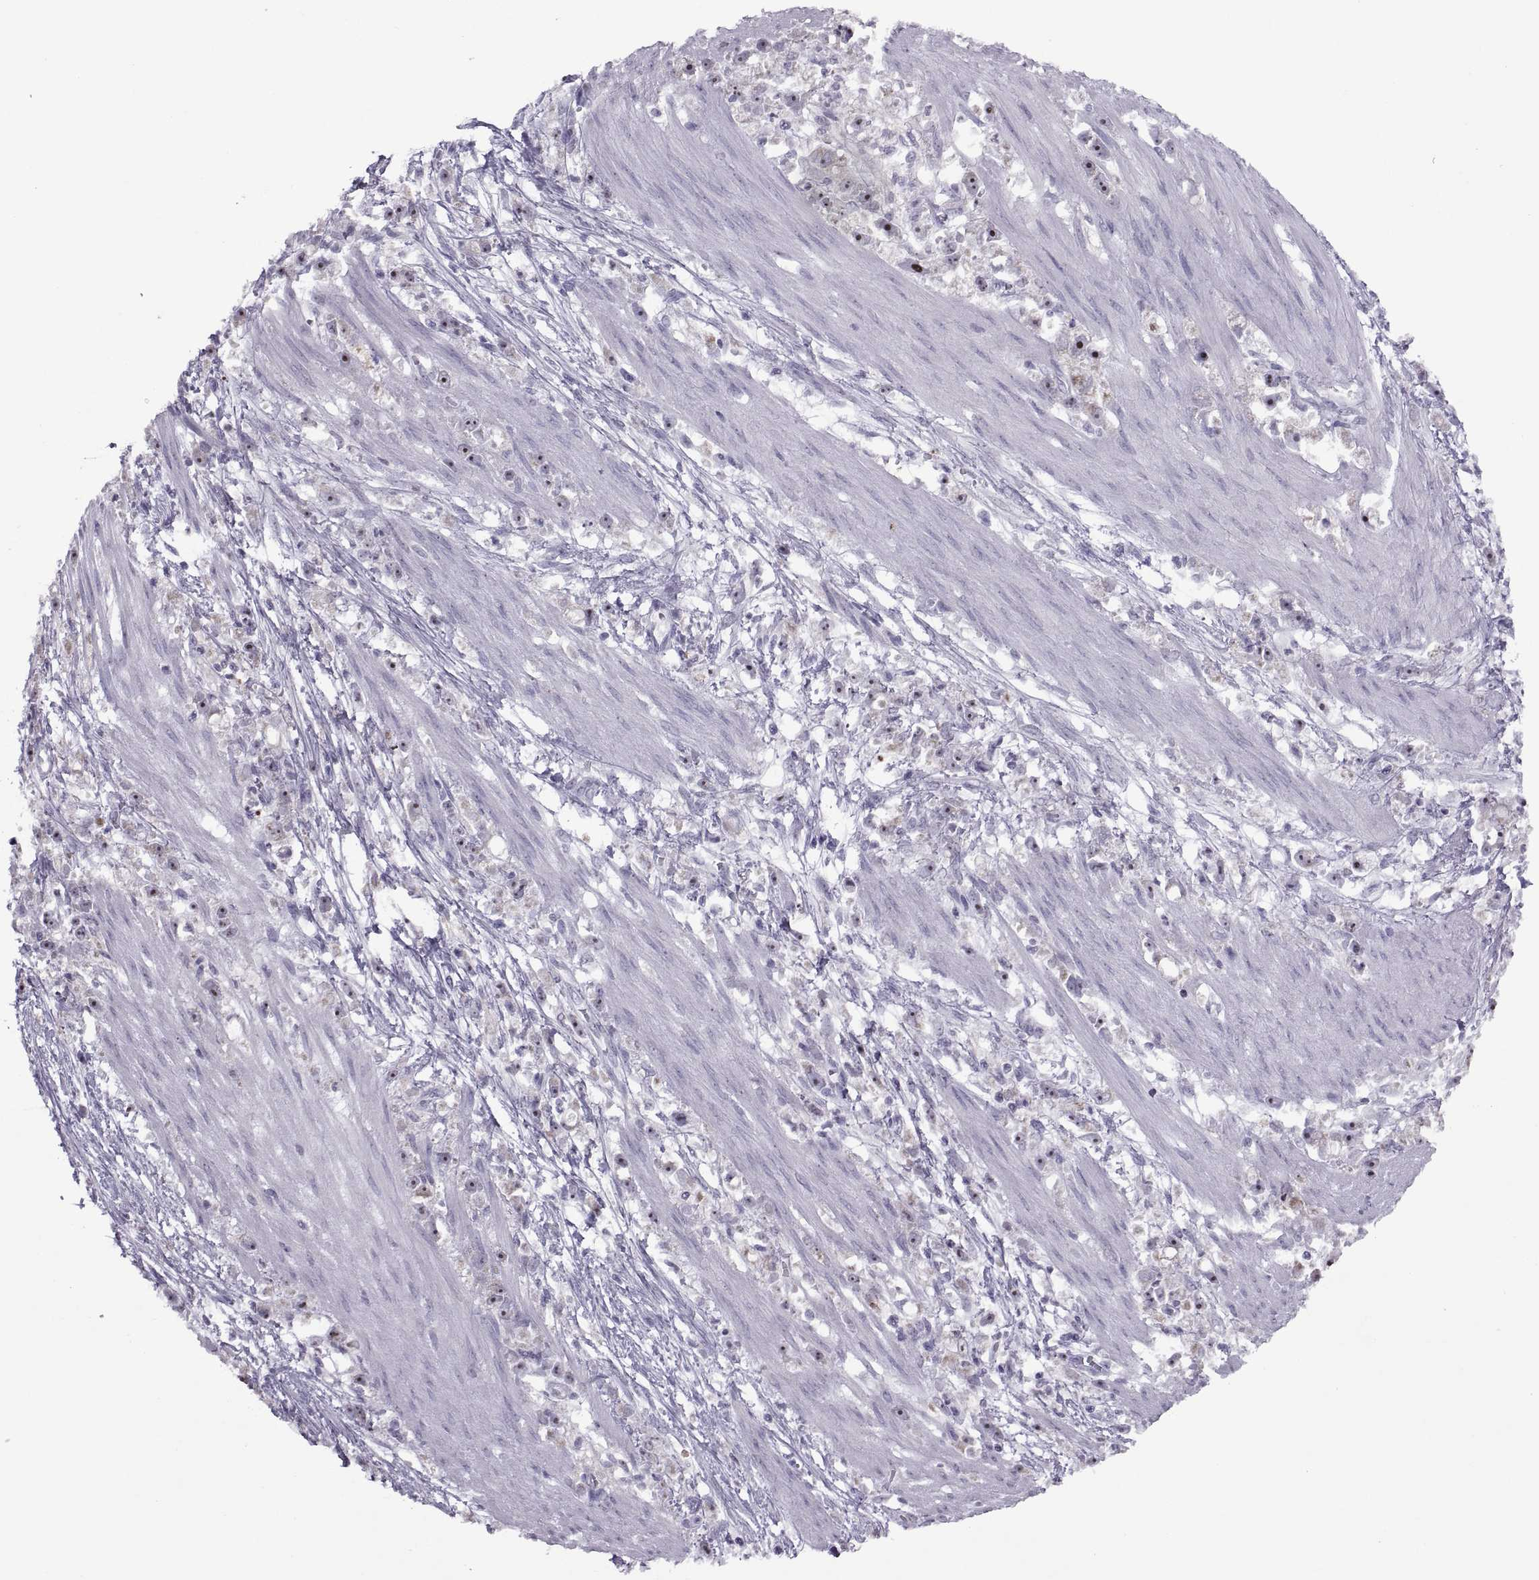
{"staining": {"intensity": "strong", "quantity": "<25%", "location": "nuclear"}, "tissue": "stomach cancer", "cell_type": "Tumor cells", "image_type": "cancer", "snomed": [{"axis": "morphology", "description": "Adenocarcinoma, NOS"}, {"axis": "topography", "description": "Stomach"}], "caption": "A brown stain shows strong nuclear positivity of a protein in human stomach cancer tumor cells.", "gene": "ASIC2", "patient": {"sex": "female", "age": 59}}